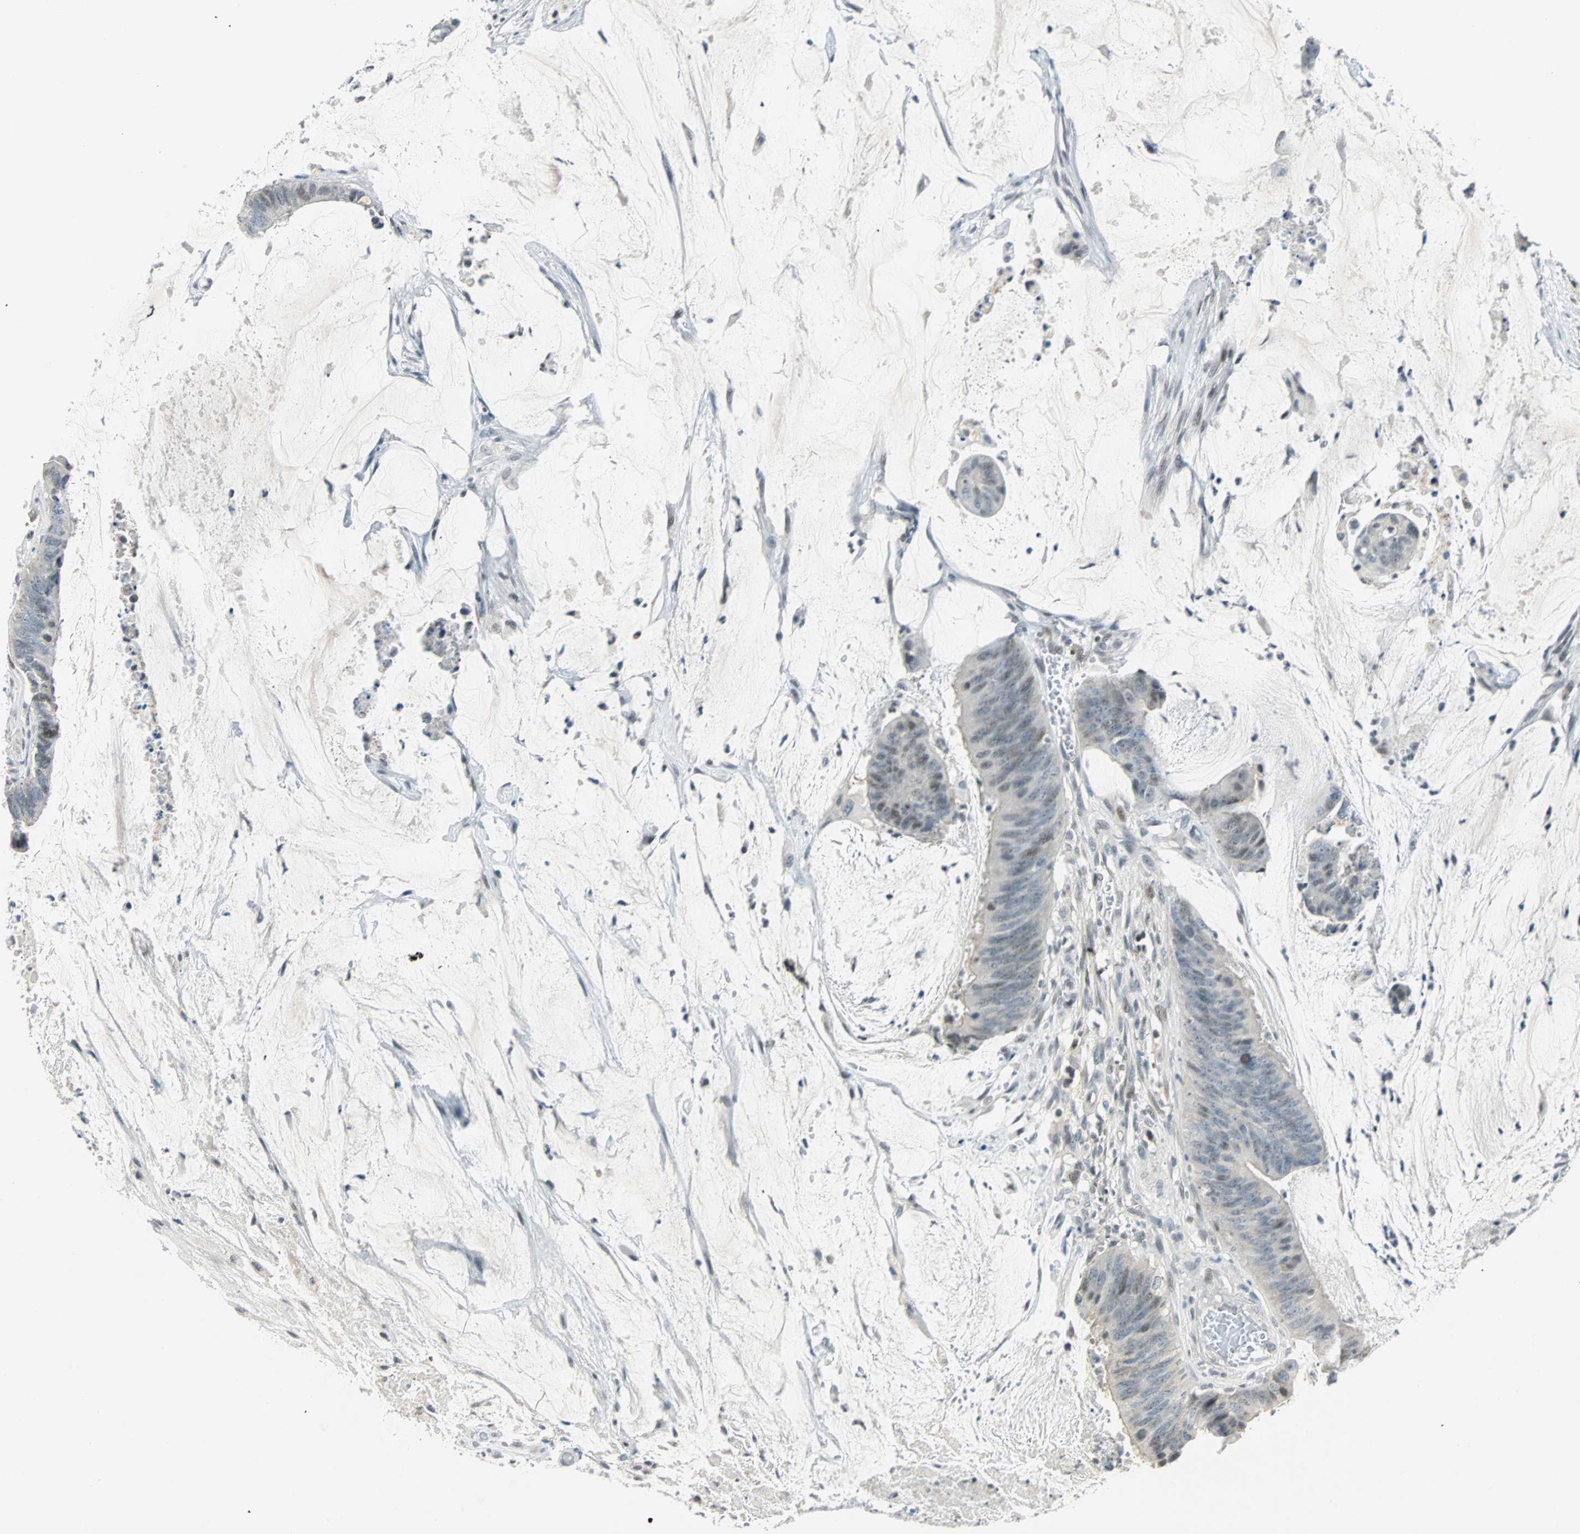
{"staining": {"intensity": "weak", "quantity": "<25%", "location": "nuclear"}, "tissue": "colorectal cancer", "cell_type": "Tumor cells", "image_type": "cancer", "snomed": [{"axis": "morphology", "description": "Adenocarcinoma, NOS"}, {"axis": "topography", "description": "Rectum"}], "caption": "High power microscopy micrograph of an immunohistochemistry (IHC) image of adenocarcinoma (colorectal), revealing no significant staining in tumor cells.", "gene": "SMAD3", "patient": {"sex": "female", "age": 66}}